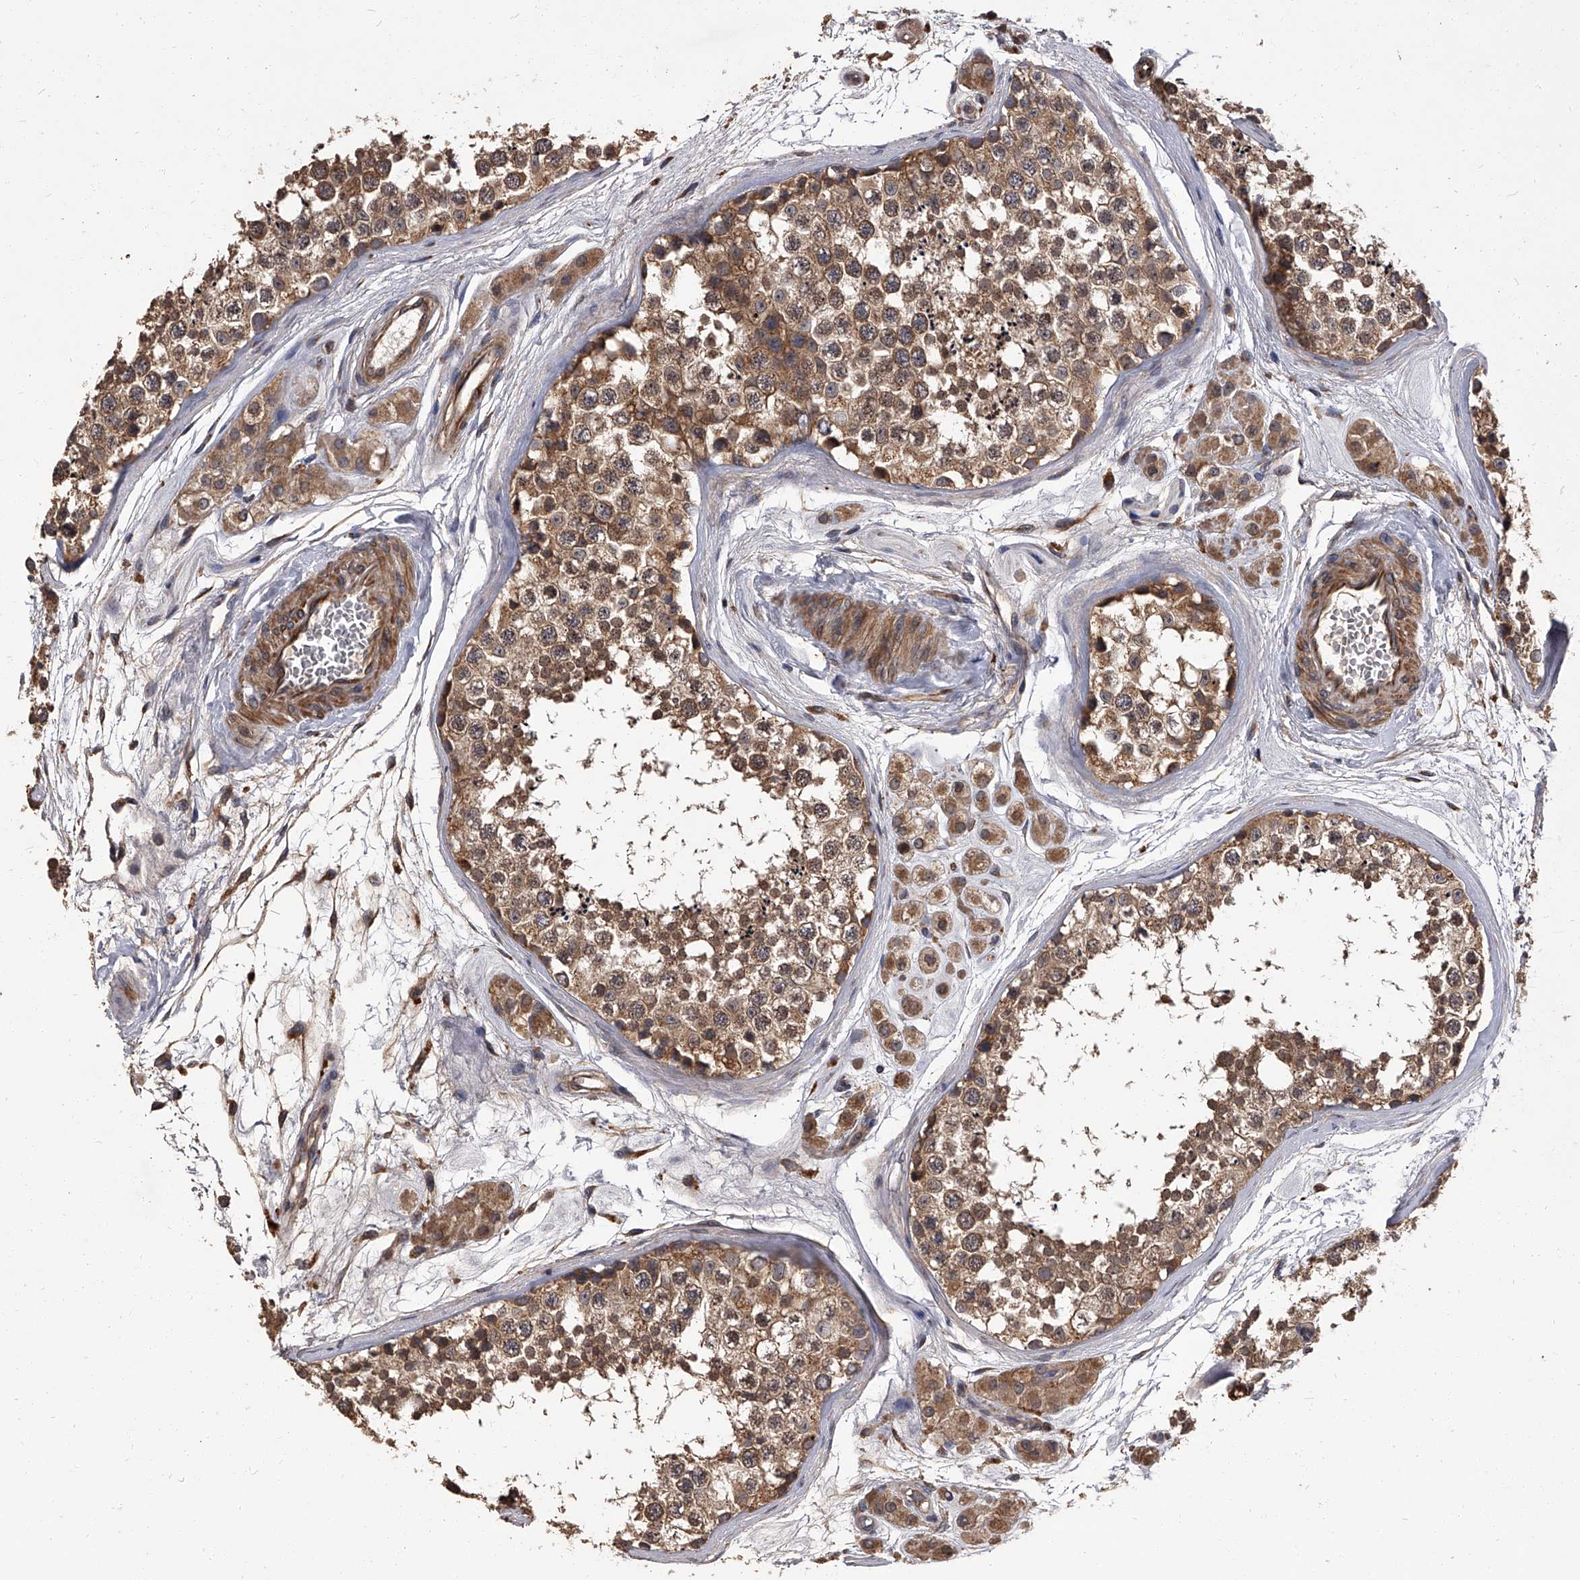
{"staining": {"intensity": "moderate", "quantity": ">75%", "location": "cytoplasmic/membranous"}, "tissue": "testis", "cell_type": "Cells in seminiferous ducts", "image_type": "normal", "snomed": [{"axis": "morphology", "description": "Normal tissue, NOS"}, {"axis": "topography", "description": "Testis"}], "caption": "This micrograph reveals benign testis stained with IHC to label a protein in brown. The cytoplasmic/membranous of cells in seminiferous ducts show moderate positivity for the protein. Nuclei are counter-stained blue.", "gene": "STK36", "patient": {"sex": "male", "age": 56}}